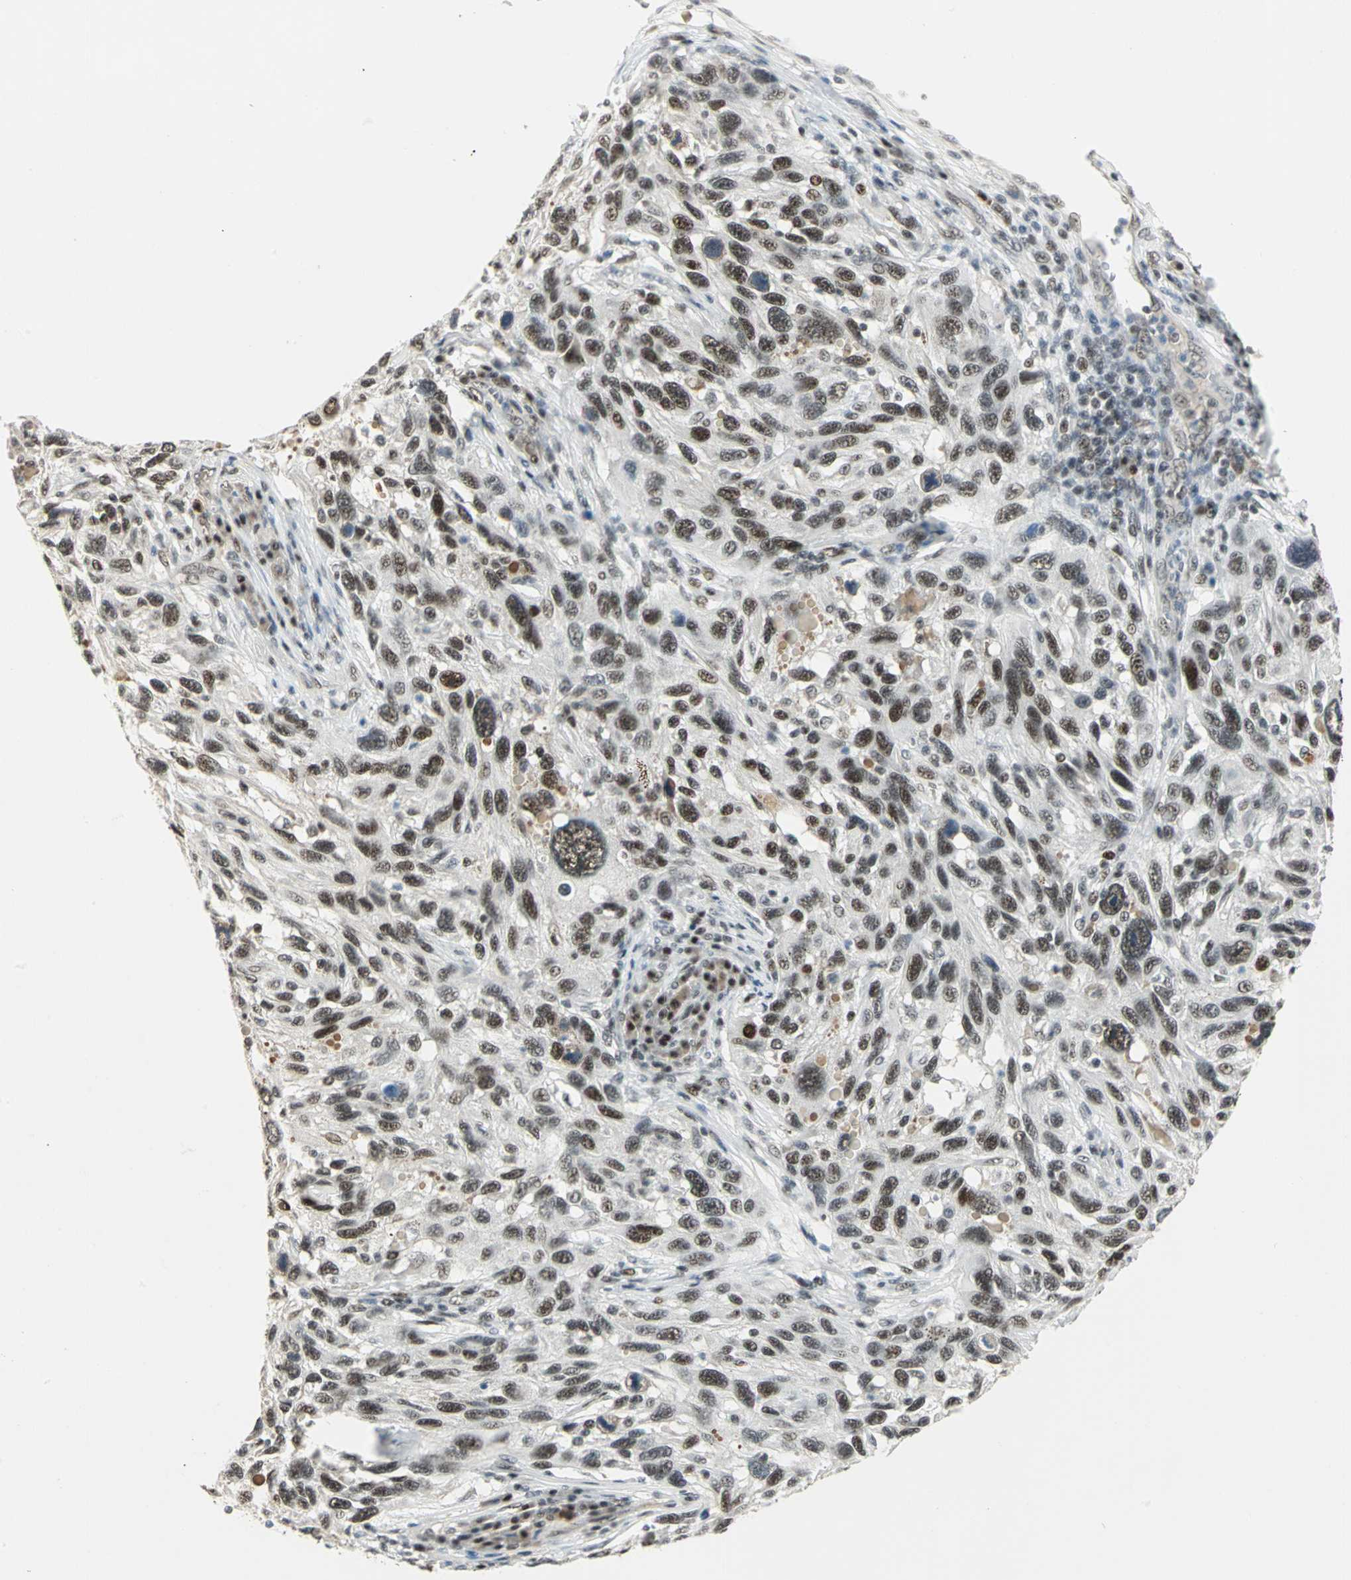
{"staining": {"intensity": "moderate", "quantity": ">75%", "location": "nuclear"}, "tissue": "melanoma", "cell_type": "Tumor cells", "image_type": "cancer", "snomed": [{"axis": "morphology", "description": "Malignant melanoma, NOS"}, {"axis": "topography", "description": "Skin"}], "caption": "A histopathology image of melanoma stained for a protein shows moderate nuclear brown staining in tumor cells.", "gene": "CCNT1", "patient": {"sex": "male", "age": 53}}